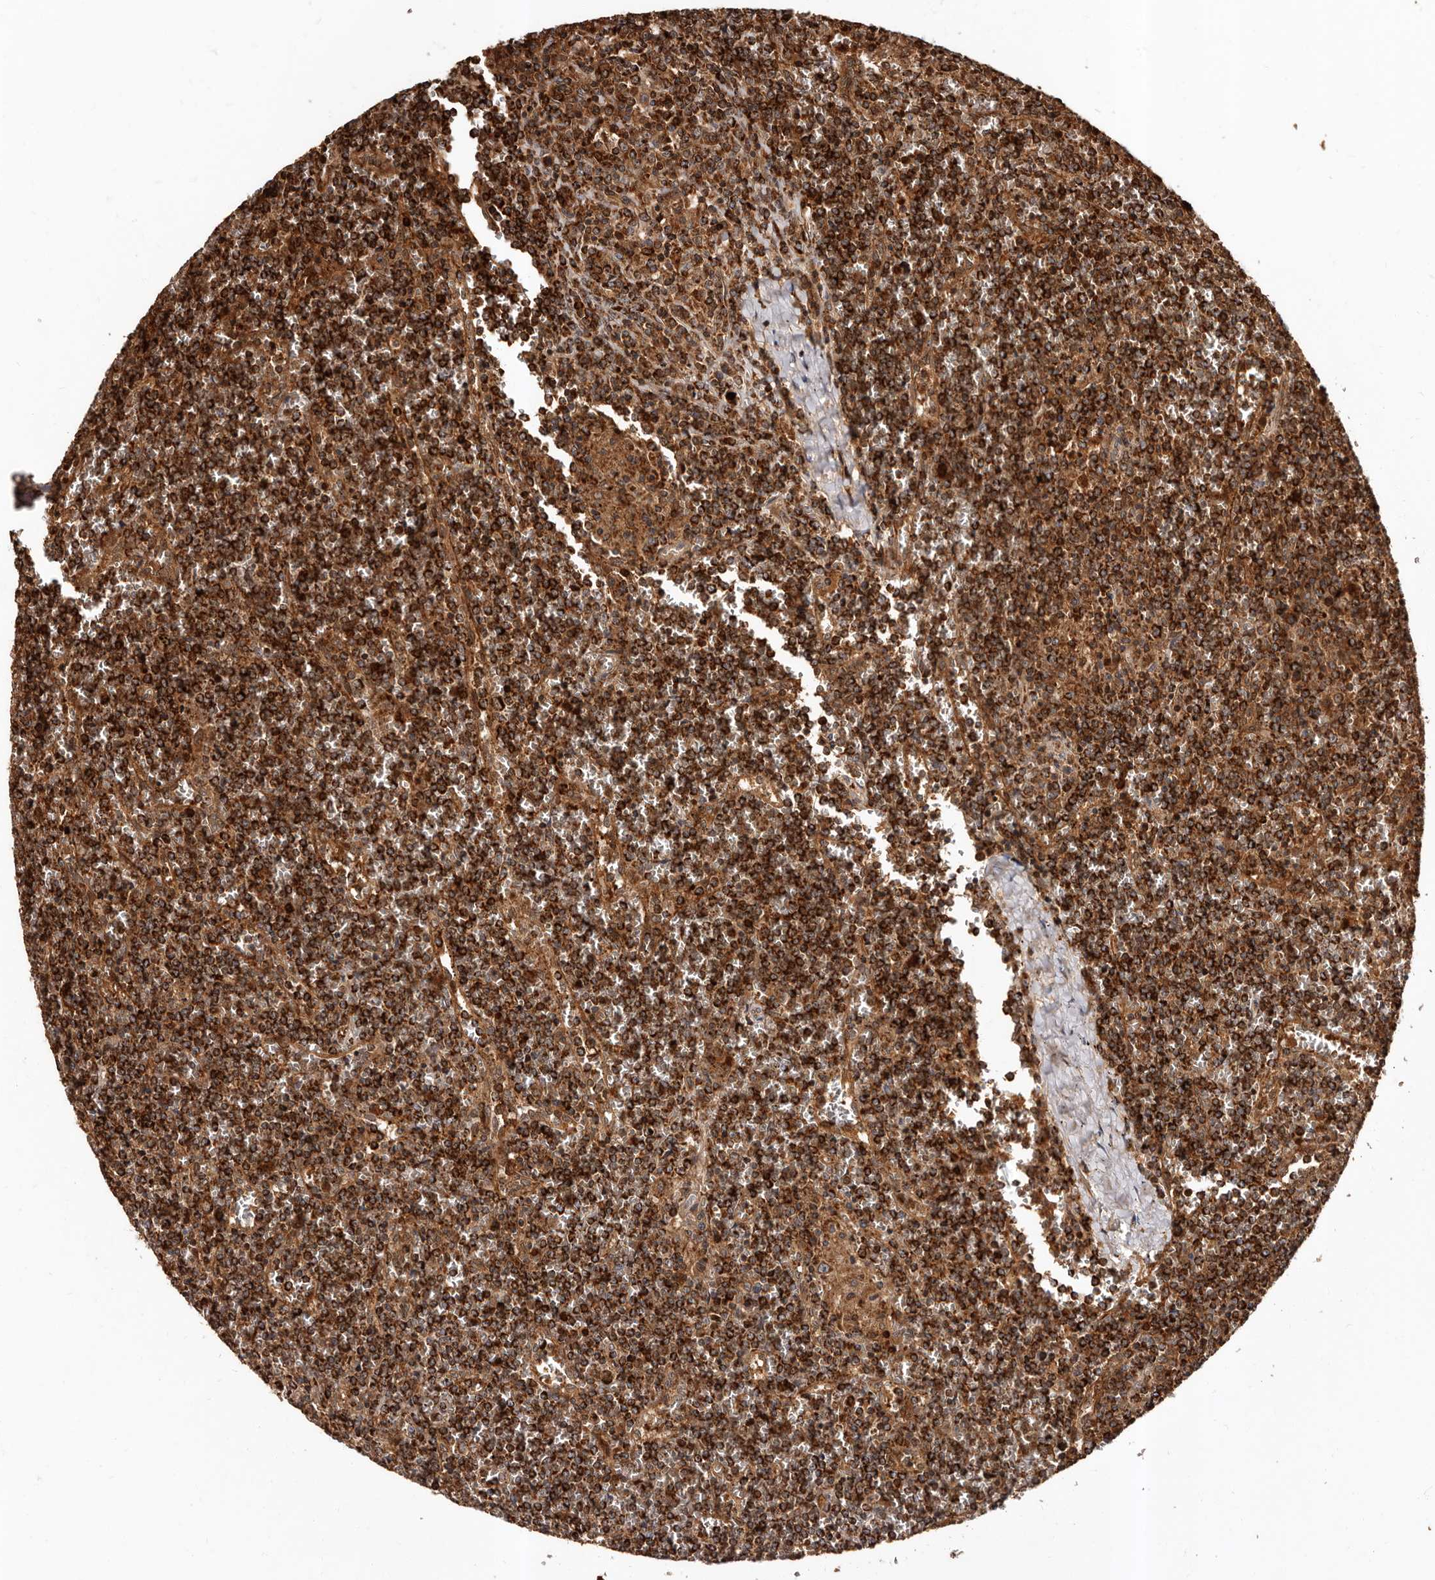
{"staining": {"intensity": "strong", "quantity": ">75%", "location": "cytoplasmic/membranous"}, "tissue": "lymphoma", "cell_type": "Tumor cells", "image_type": "cancer", "snomed": [{"axis": "morphology", "description": "Malignant lymphoma, non-Hodgkin's type, Low grade"}, {"axis": "topography", "description": "Spleen"}], "caption": "Lymphoma was stained to show a protein in brown. There is high levels of strong cytoplasmic/membranous positivity in about >75% of tumor cells. The staining was performed using DAB (3,3'-diaminobenzidine) to visualize the protein expression in brown, while the nuclei were stained in blue with hematoxylin (Magnification: 20x).", "gene": "BAX", "patient": {"sex": "female", "age": 19}}